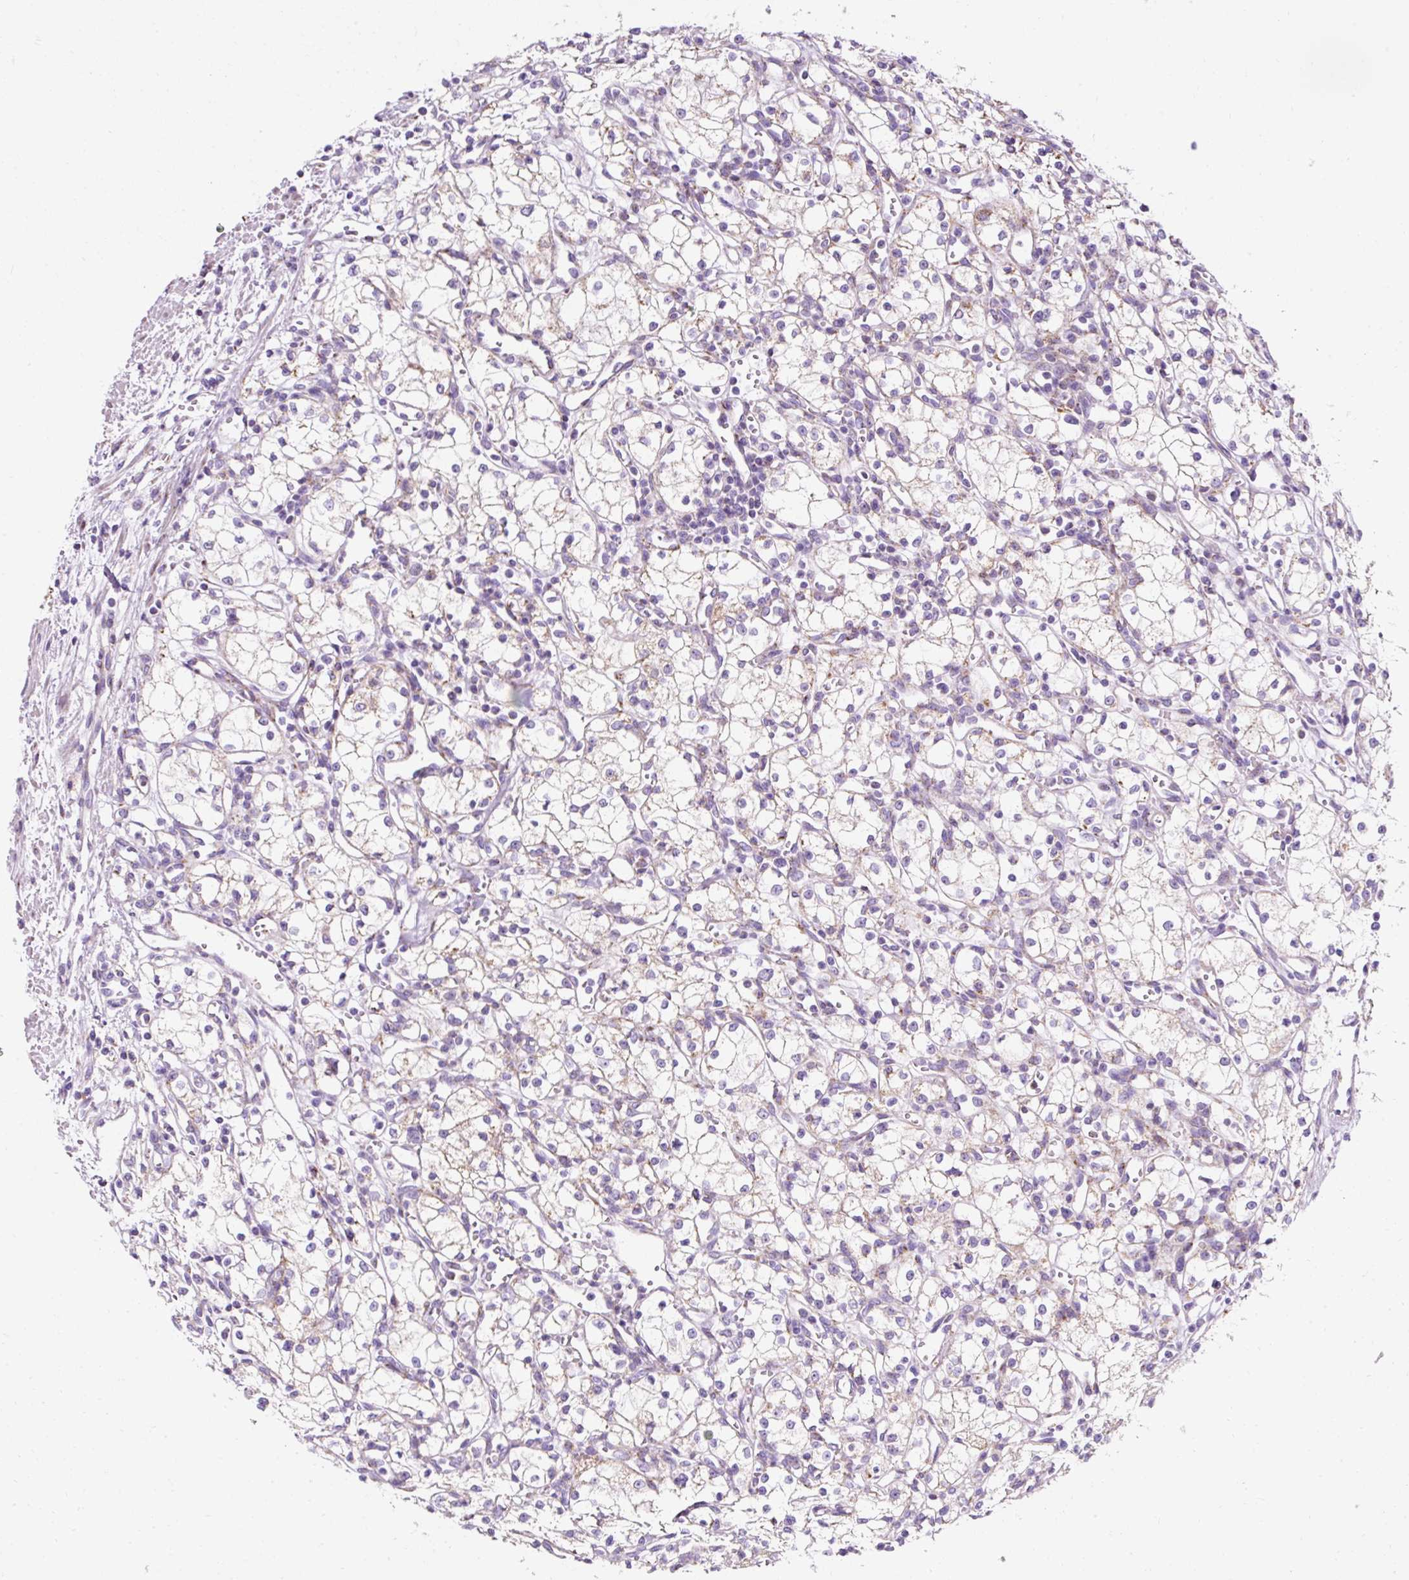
{"staining": {"intensity": "weak", "quantity": "25%-75%", "location": "cytoplasmic/membranous"}, "tissue": "renal cancer", "cell_type": "Tumor cells", "image_type": "cancer", "snomed": [{"axis": "morphology", "description": "Adenocarcinoma, NOS"}, {"axis": "topography", "description": "Kidney"}], "caption": "Renal cancer (adenocarcinoma) was stained to show a protein in brown. There is low levels of weak cytoplasmic/membranous expression in about 25%-75% of tumor cells. (Brightfield microscopy of DAB IHC at high magnification).", "gene": "PLPP2", "patient": {"sex": "male", "age": 59}}